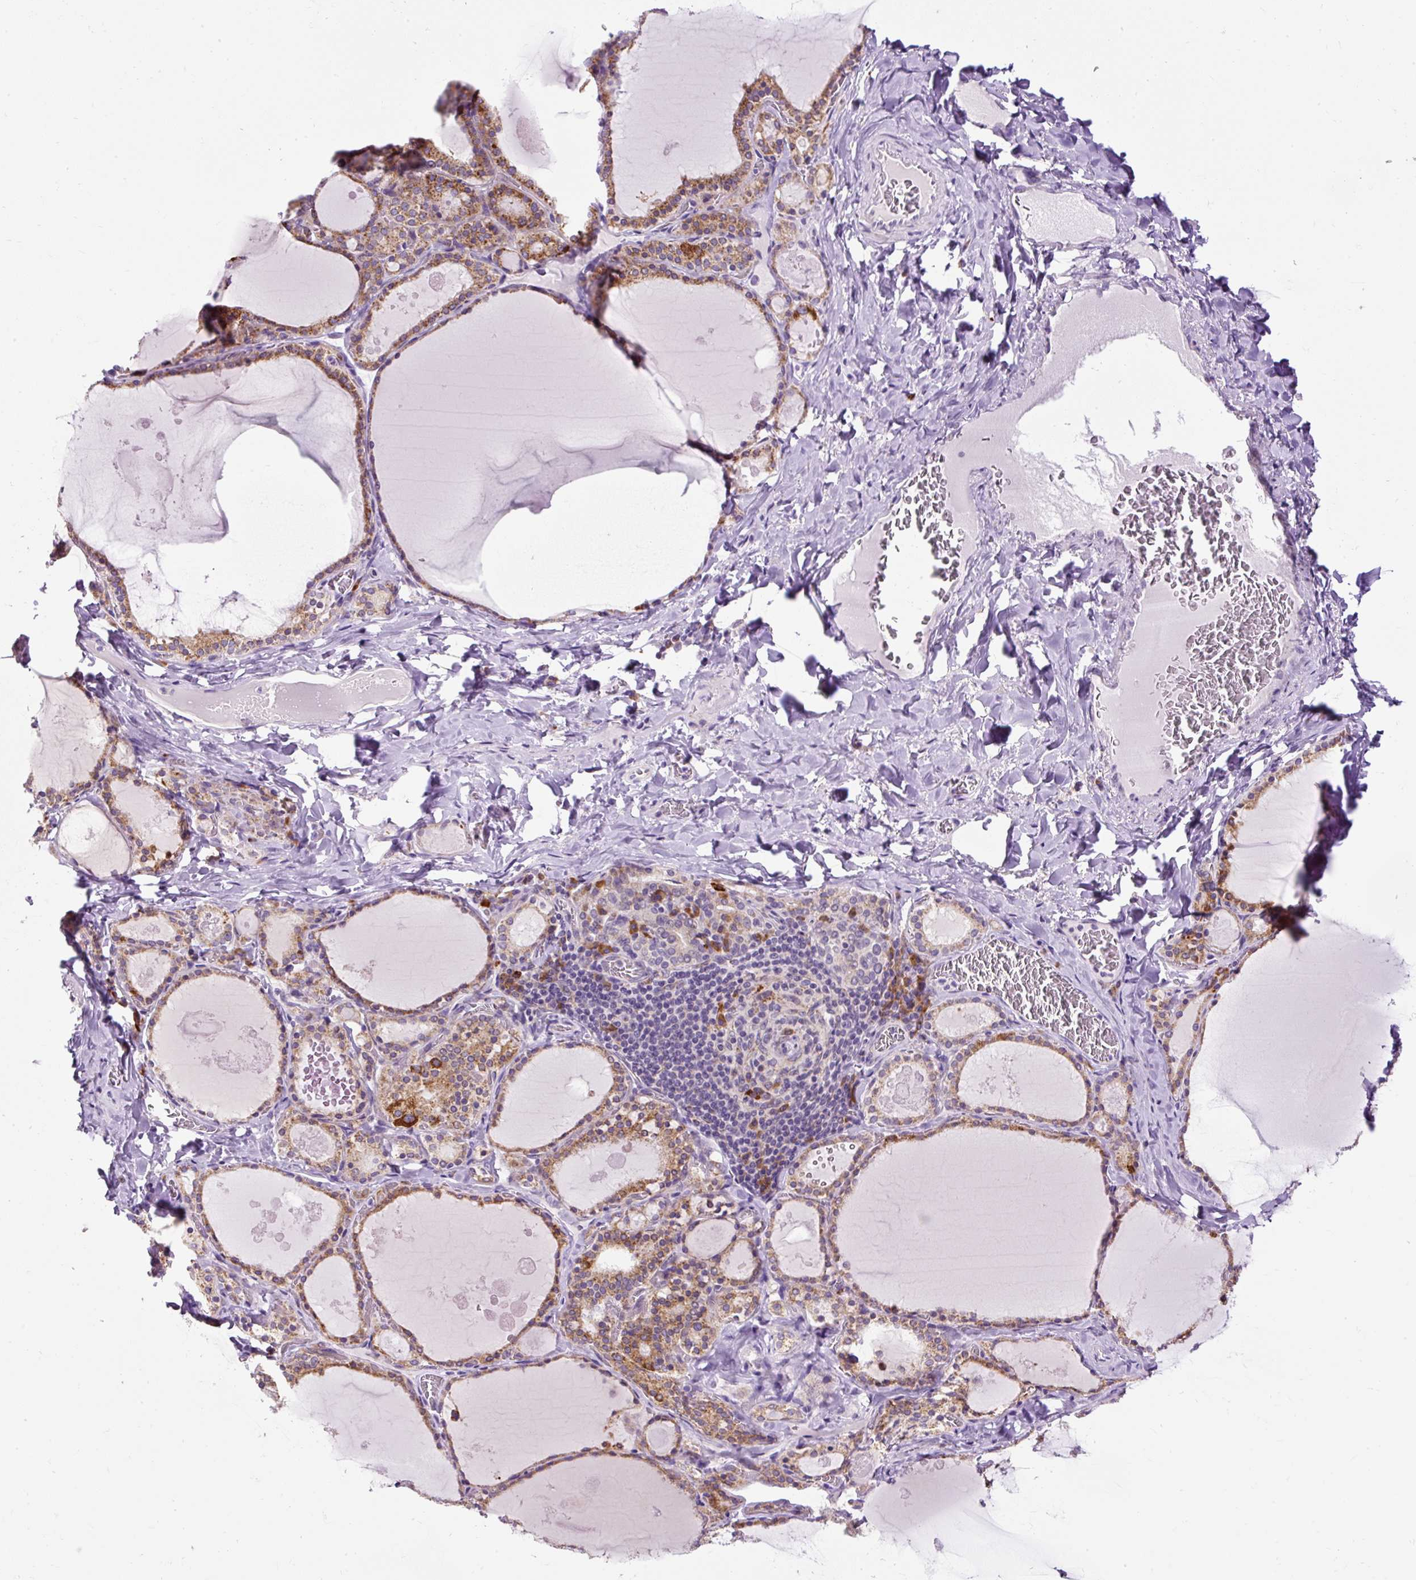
{"staining": {"intensity": "moderate", "quantity": ">75%", "location": "cytoplasmic/membranous"}, "tissue": "thyroid gland", "cell_type": "Glandular cells", "image_type": "normal", "snomed": [{"axis": "morphology", "description": "Normal tissue, NOS"}, {"axis": "topography", "description": "Thyroid gland"}], "caption": "This micrograph reveals immunohistochemistry (IHC) staining of benign thyroid gland, with medium moderate cytoplasmic/membranous staining in about >75% of glandular cells.", "gene": "FMC1", "patient": {"sex": "male", "age": 56}}